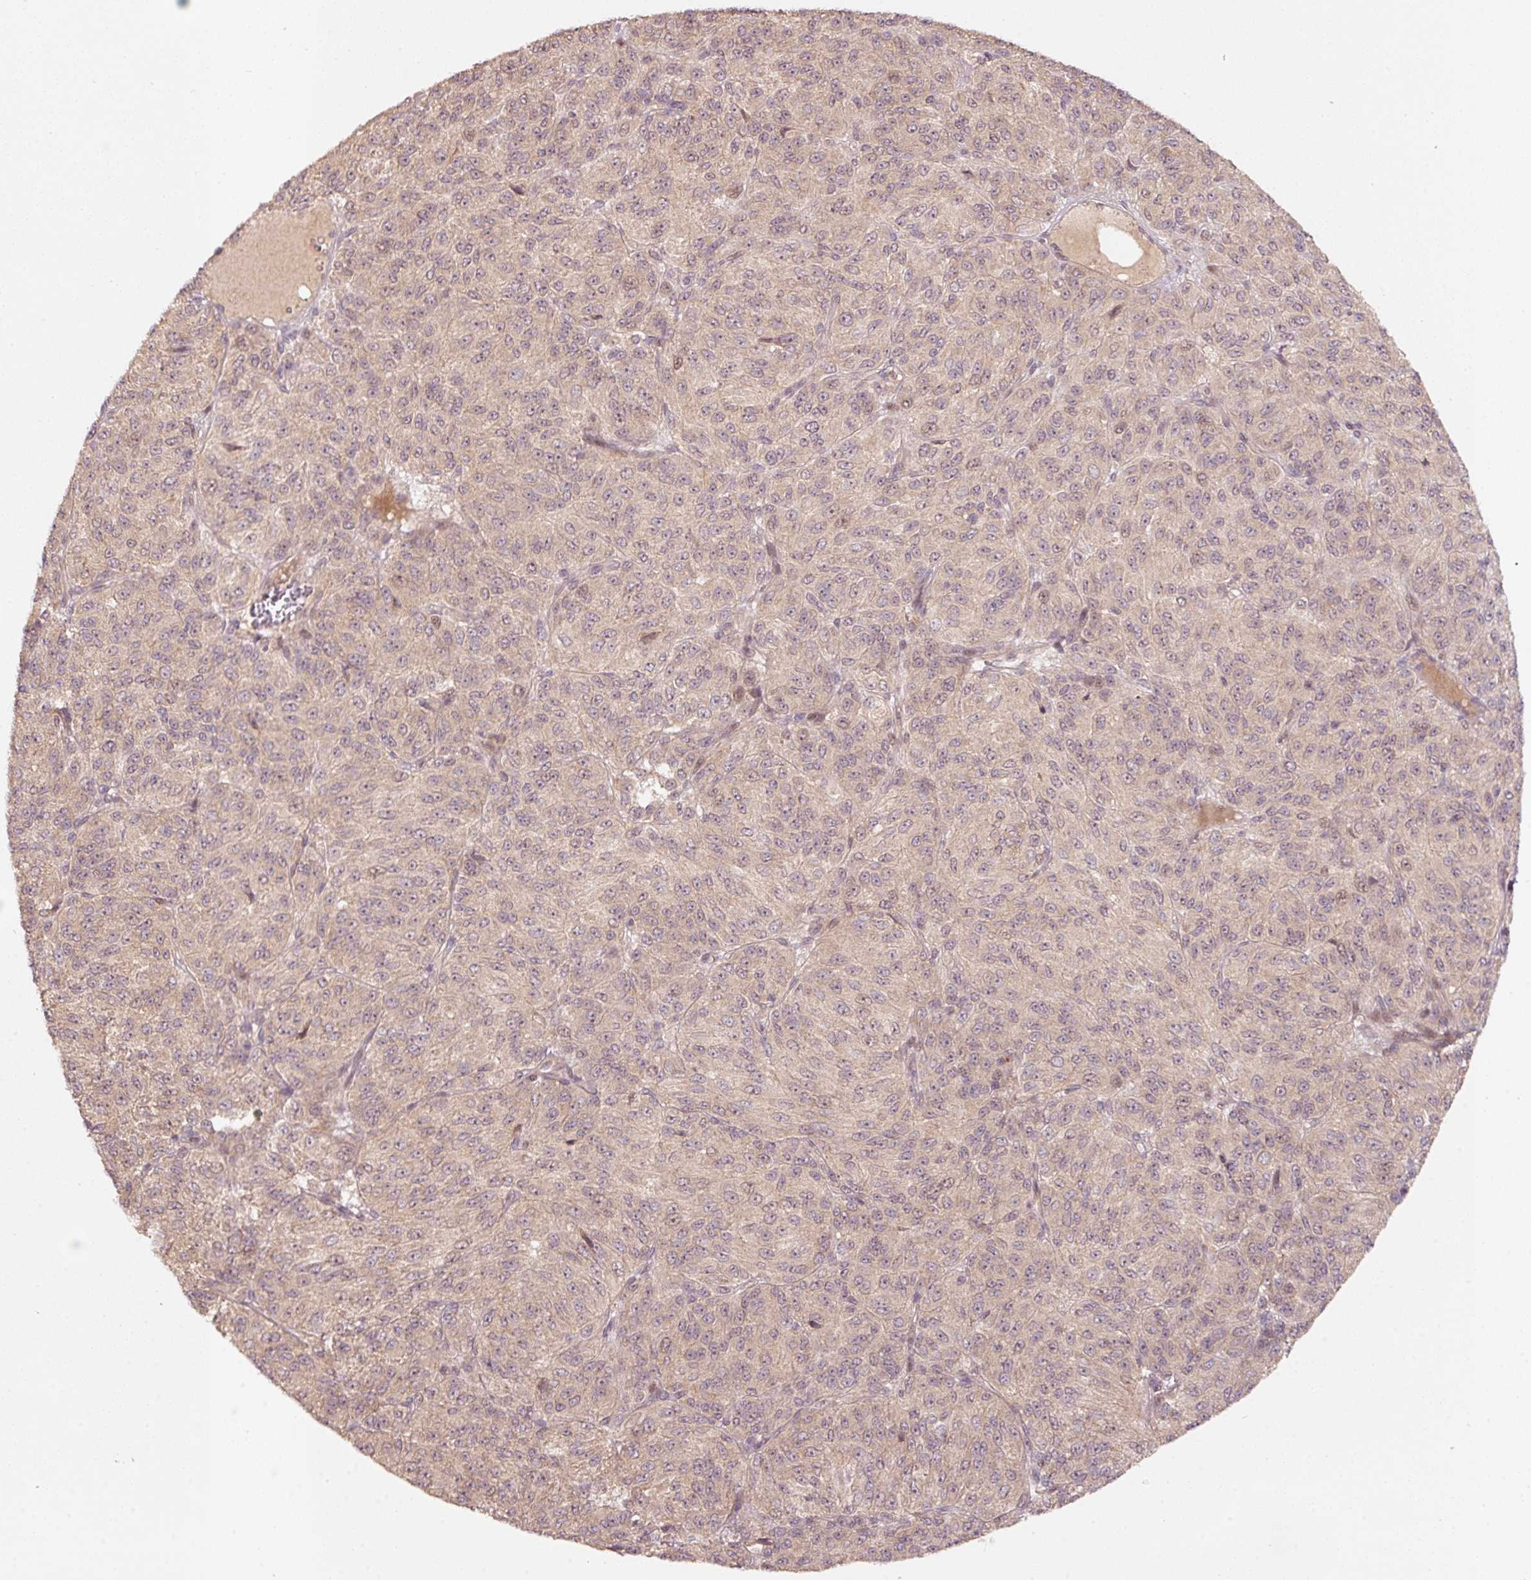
{"staining": {"intensity": "weak", "quantity": "25%-75%", "location": "cytoplasmic/membranous"}, "tissue": "melanoma", "cell_type": "Tumor cells", "image_type": "cancer", "snomed": [{"axis": "morphology", "description": "Malignant melanoma, Metastatic site"}, {"axis": "topography", "description": "Brain"}], "caption": "Immunohistochemistry micrograph of neoplastic tissue: melanoma stained using immunohistochemistry reveals low levels of weak protein expression localized specifically in the cytoplasmic/membranous of tumor cells, appearing as a cytoplasmic/membranous brown color.", "gene": "PCDHB1", "patient": {"sex": "female", "age": 56}}